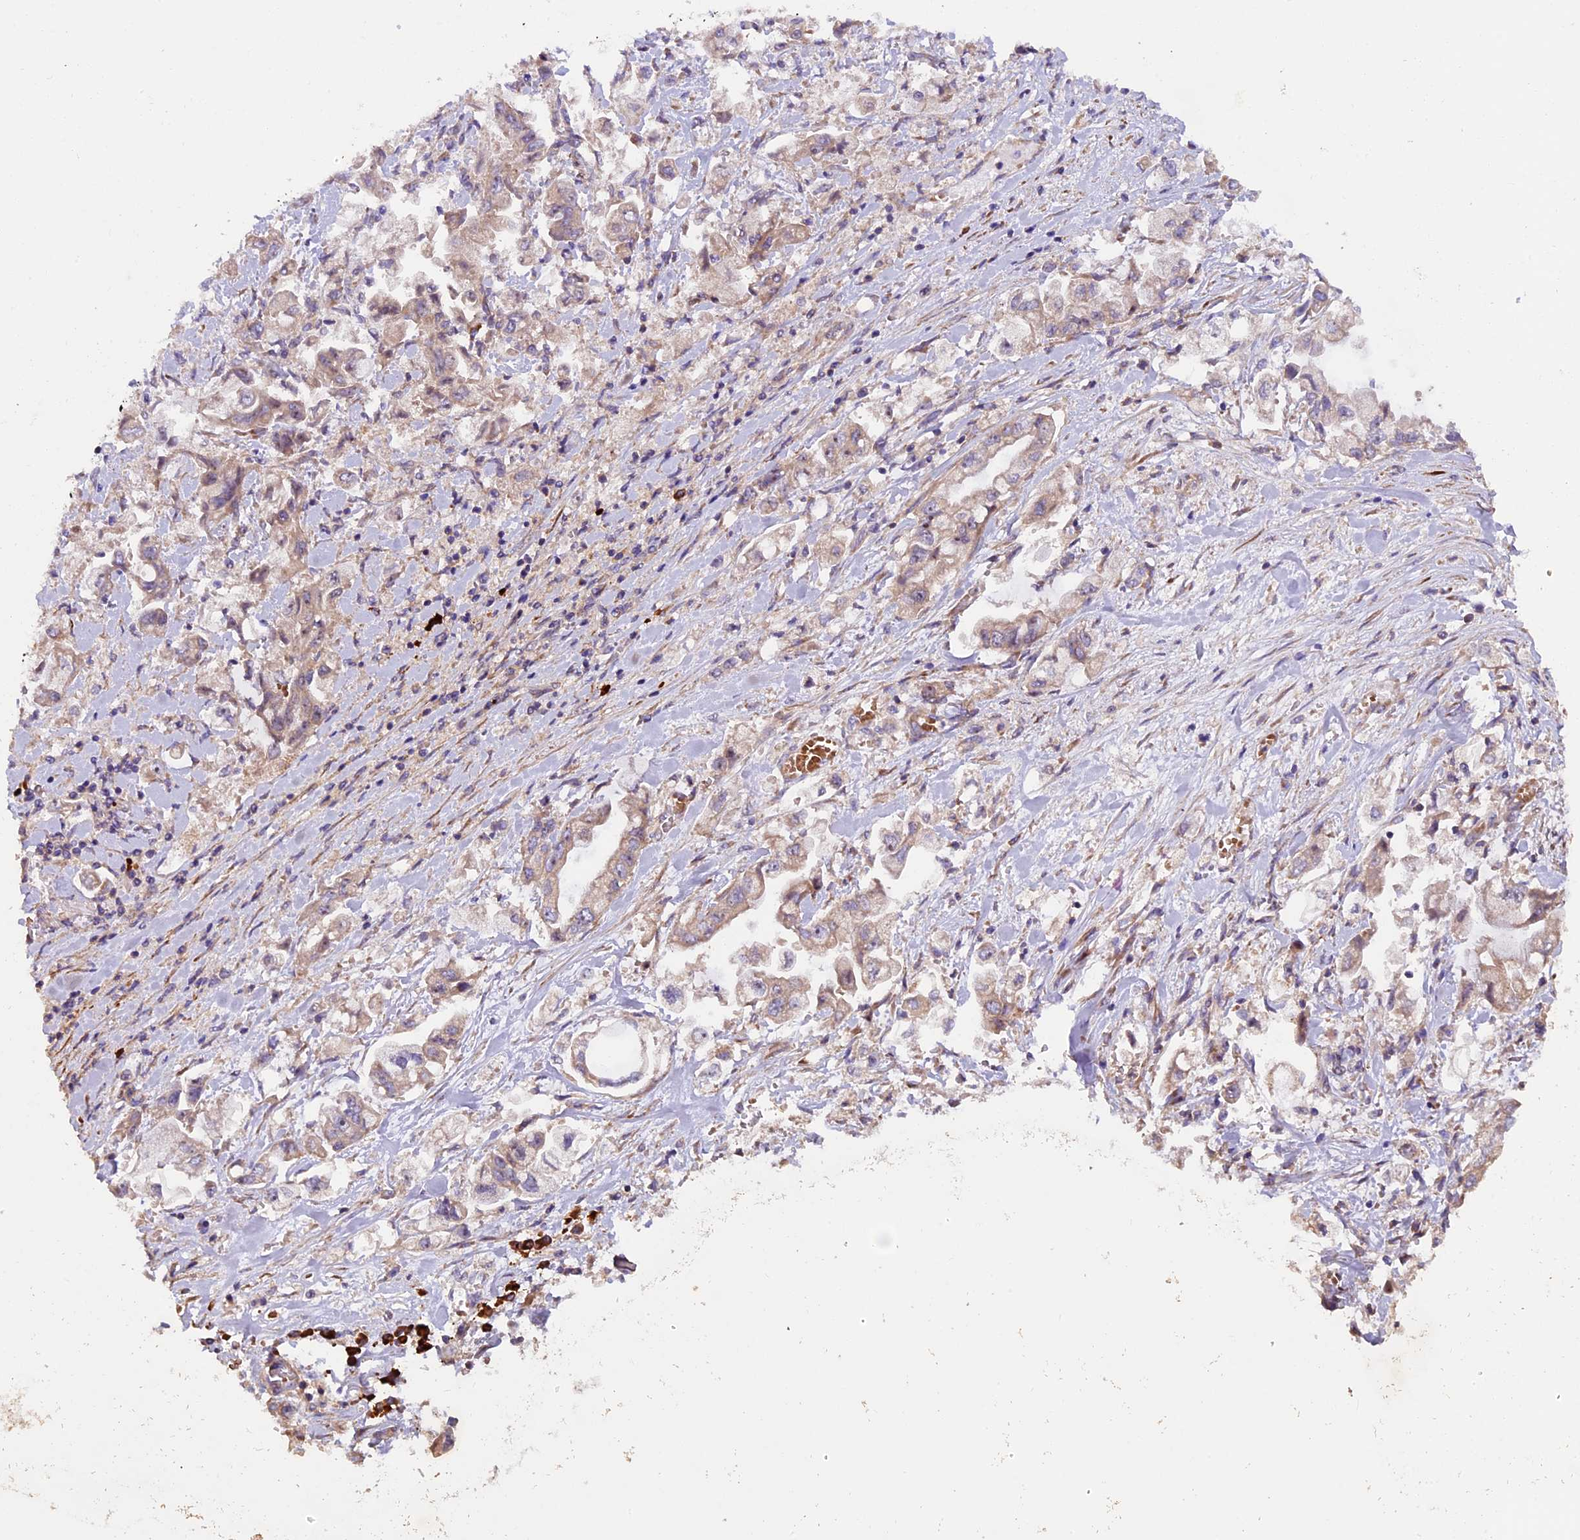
{"staining": {"intensity": "weak", "quantity": ">75%", "location": "cytoplasmic/membranous"}, "tissue": "stomach cancer", "cell_type": "Tumor cells", "image_type": "cancer", "snomed": [{"axis": "morphology", "description": "Adenocarcinoma, NOS"}, {"axis": "topography", "description": "Stomach"}], "caption": "IHC of human stomach cancer (adenocarcinoma) exhibits low levels of weak cytoplasmic/membranous staining in approximately >75% of tumor cells. The staining was performed using DAB (3,3'-diaminobenzidine) to visualize the protein expression in brown, while the nuclei were stained in blue with hematoxylin (Magnification: 20x).", "gene": "FRY", "patient": {"sex": "male", "age": 62}}